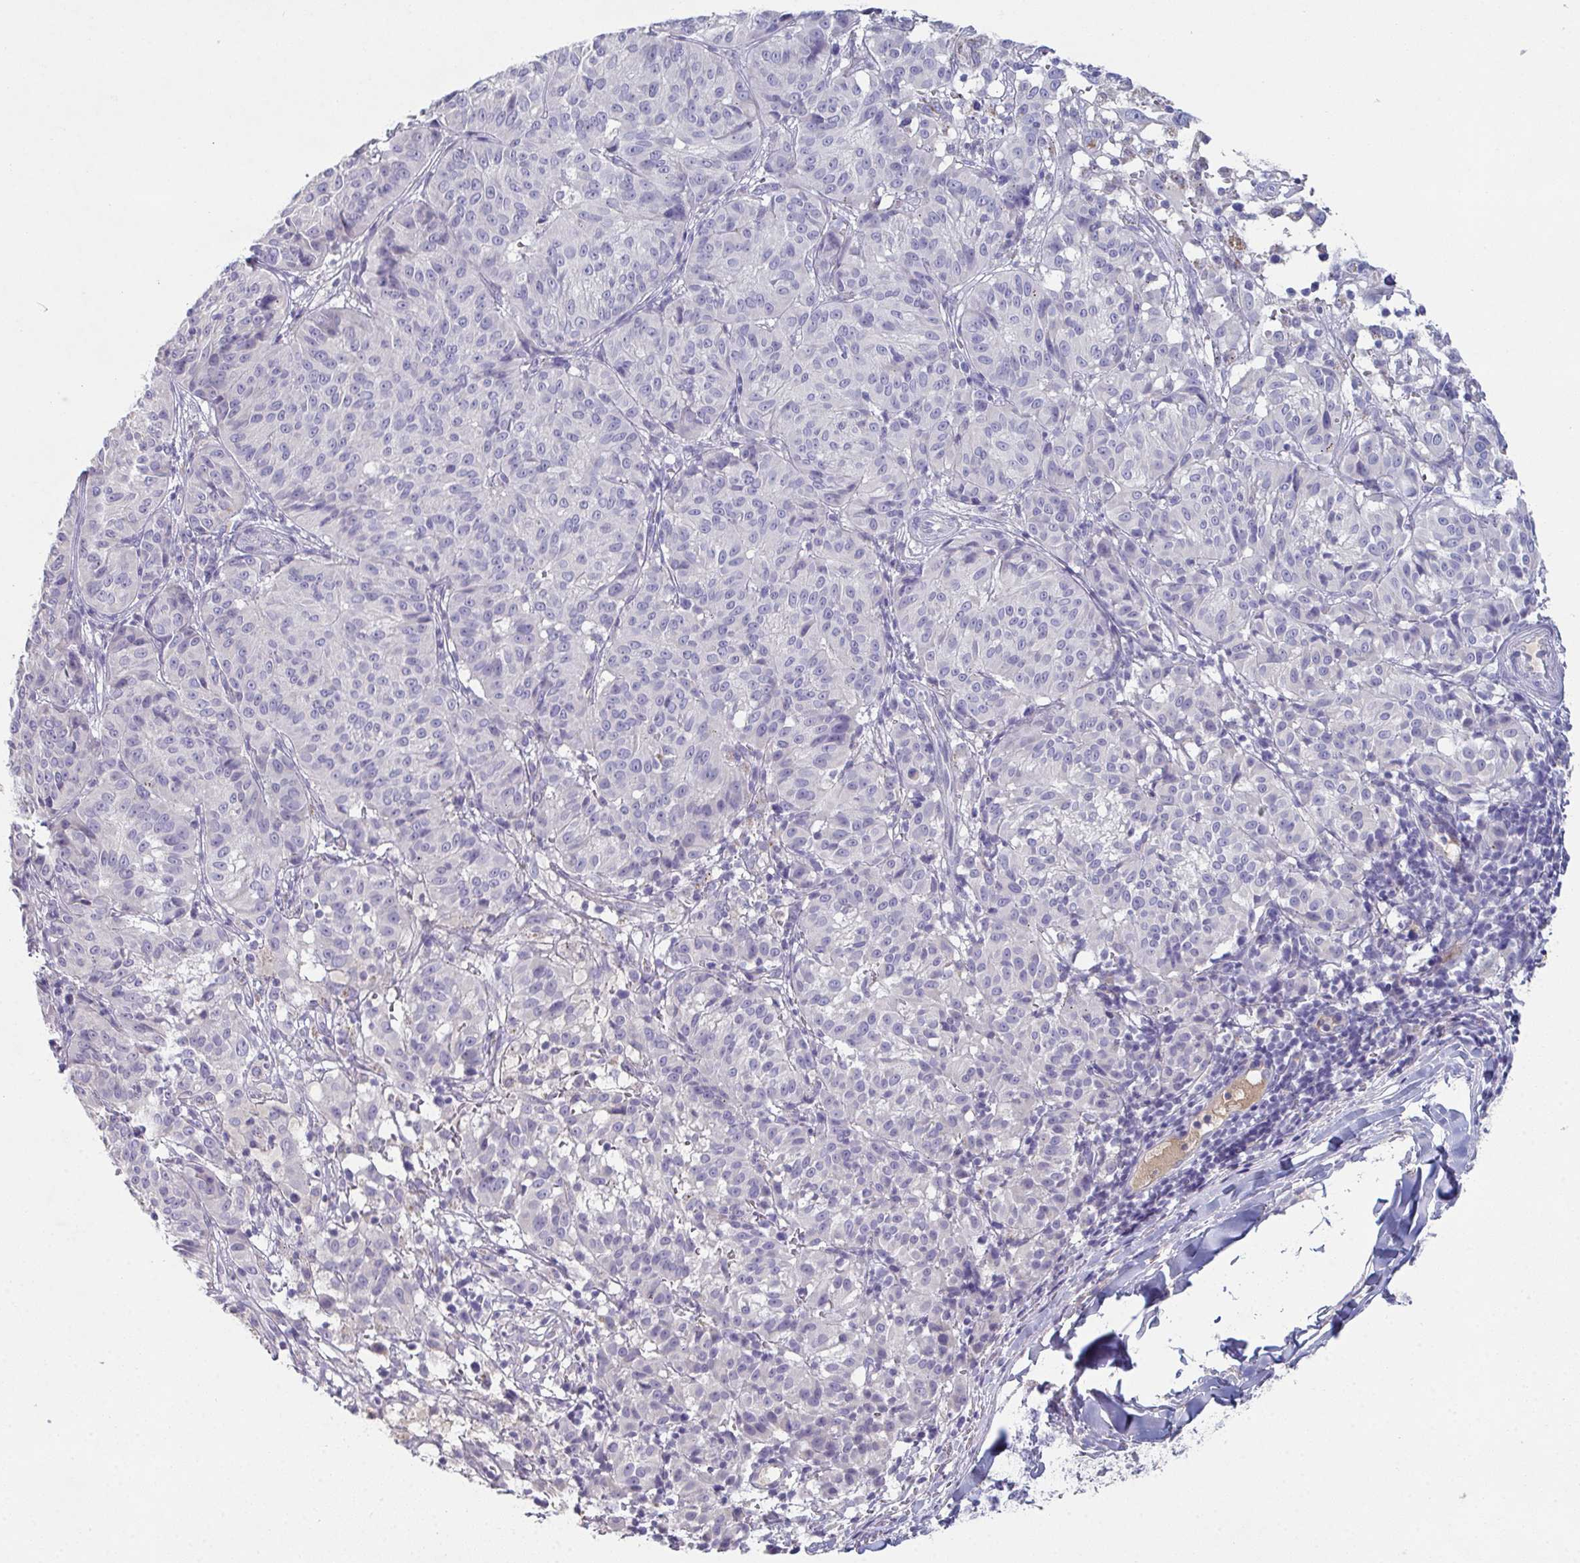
{"staining": {"intensity": "negative", "quantity": "none", "location": "none"}, "tissue": "melanoma", "cell_type": "Tumor cells", "image_type": "cancer", "snomed": [{"axis": "morphology", "description": "Malignant melanoma, NOS"}, {"axis": "topography", "description": "Skin"}], "caption": "There is no significant expression in tumor cells of melanoma.", "gene": "ADAM21", "patient": {"sex": "female", "age": 72}}